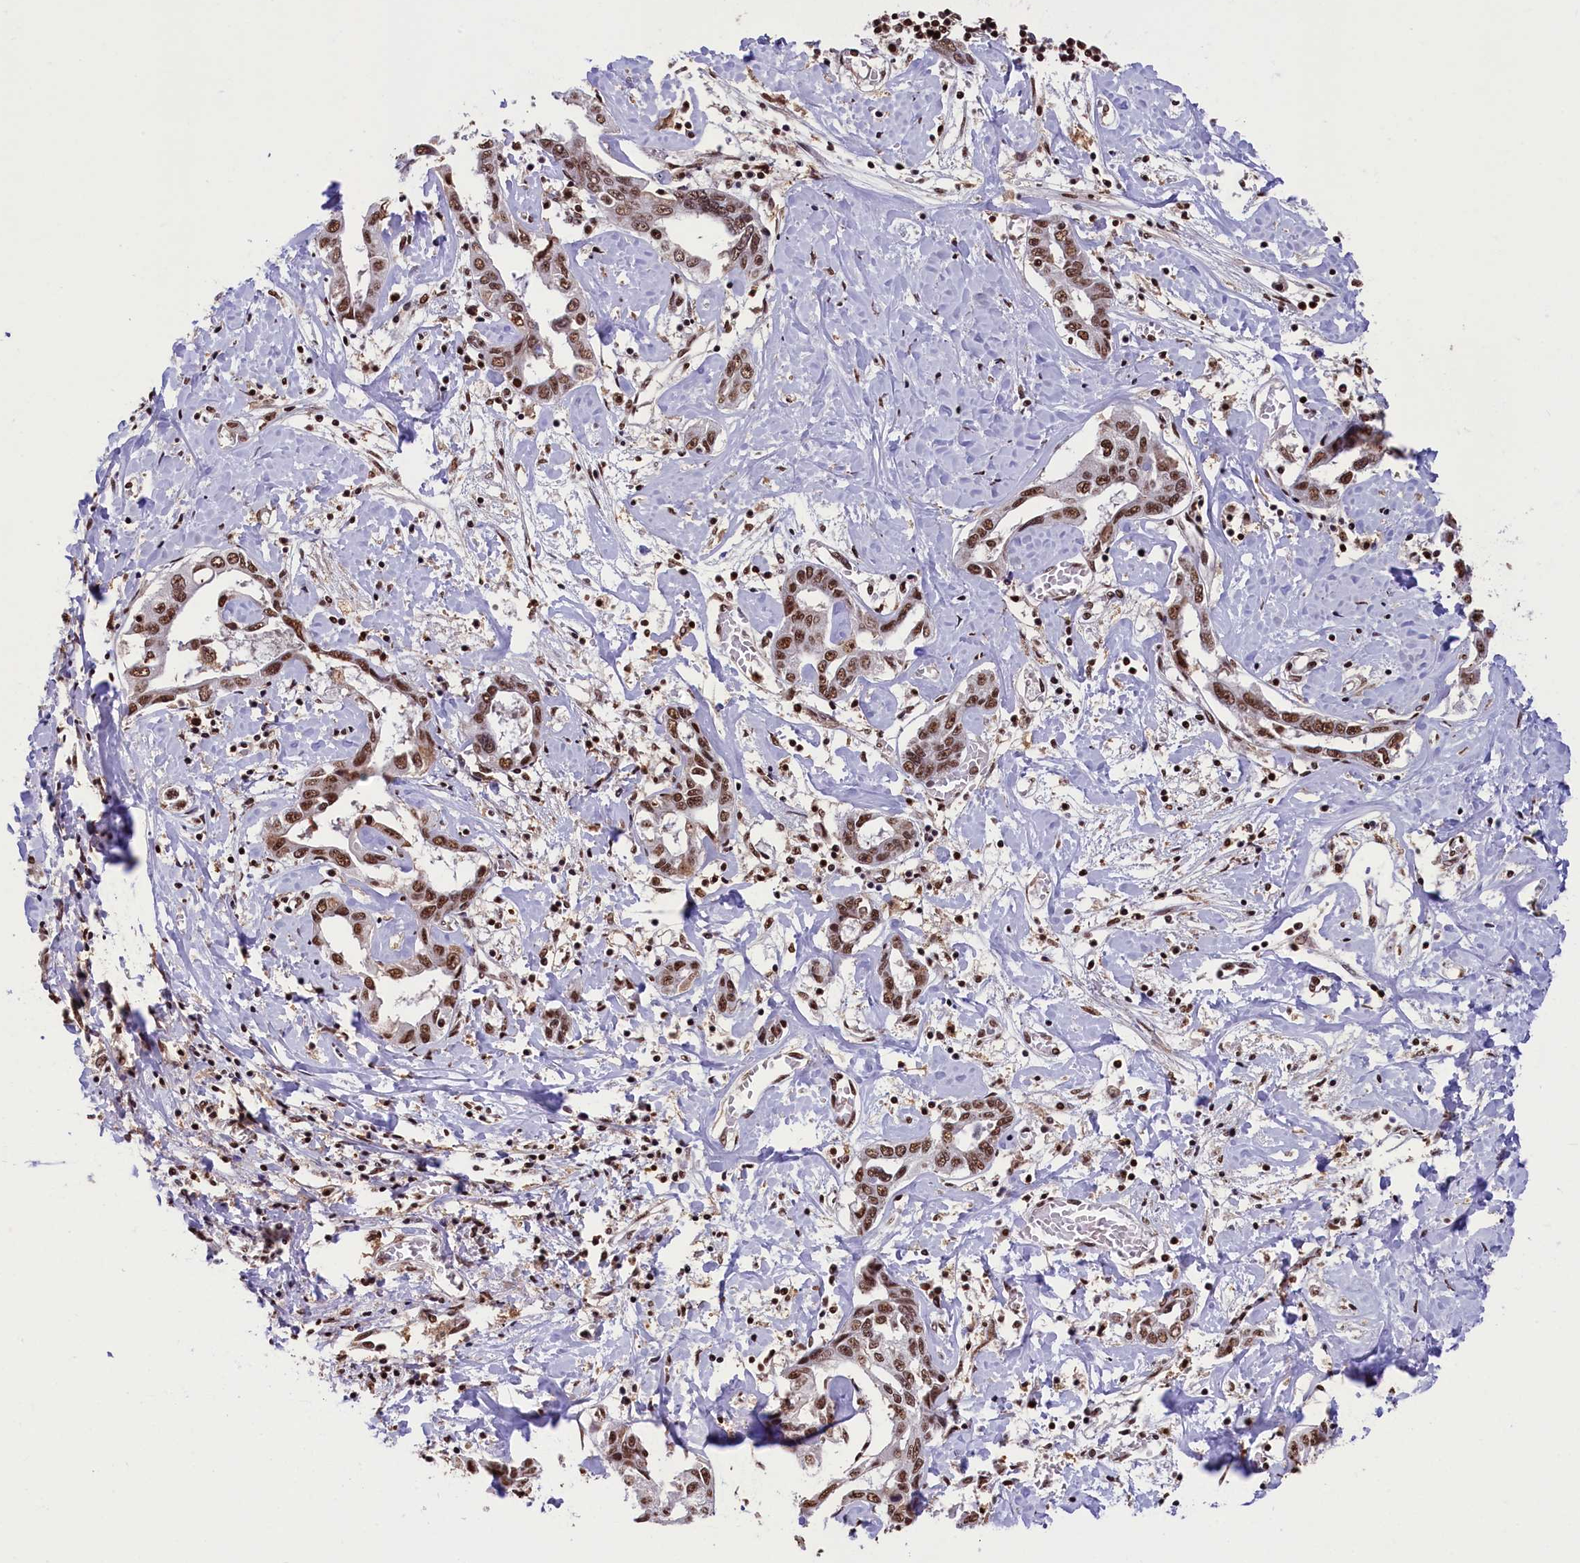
{"staining": {"intensity": "moderate", "quantity": ">75%", "location": "nuclear"}, "tissue": "liver cancer", "cell_type": "Tumor cells", "image_type": "cancer", "snomed": [{"axis": "morphology", "description": "Cholangiocarcinoma"}, {"axis": "topography", "description": "Liver"}], "caption": "Liver cancer (cholangiocarcinoma) was stained to show a protein in brown. There is medium levels of moderate nuclear staining in approximately >75% of tumor cells.", "gene": "SNRPD2", "patient": {"sex": "male", "age": 59}}